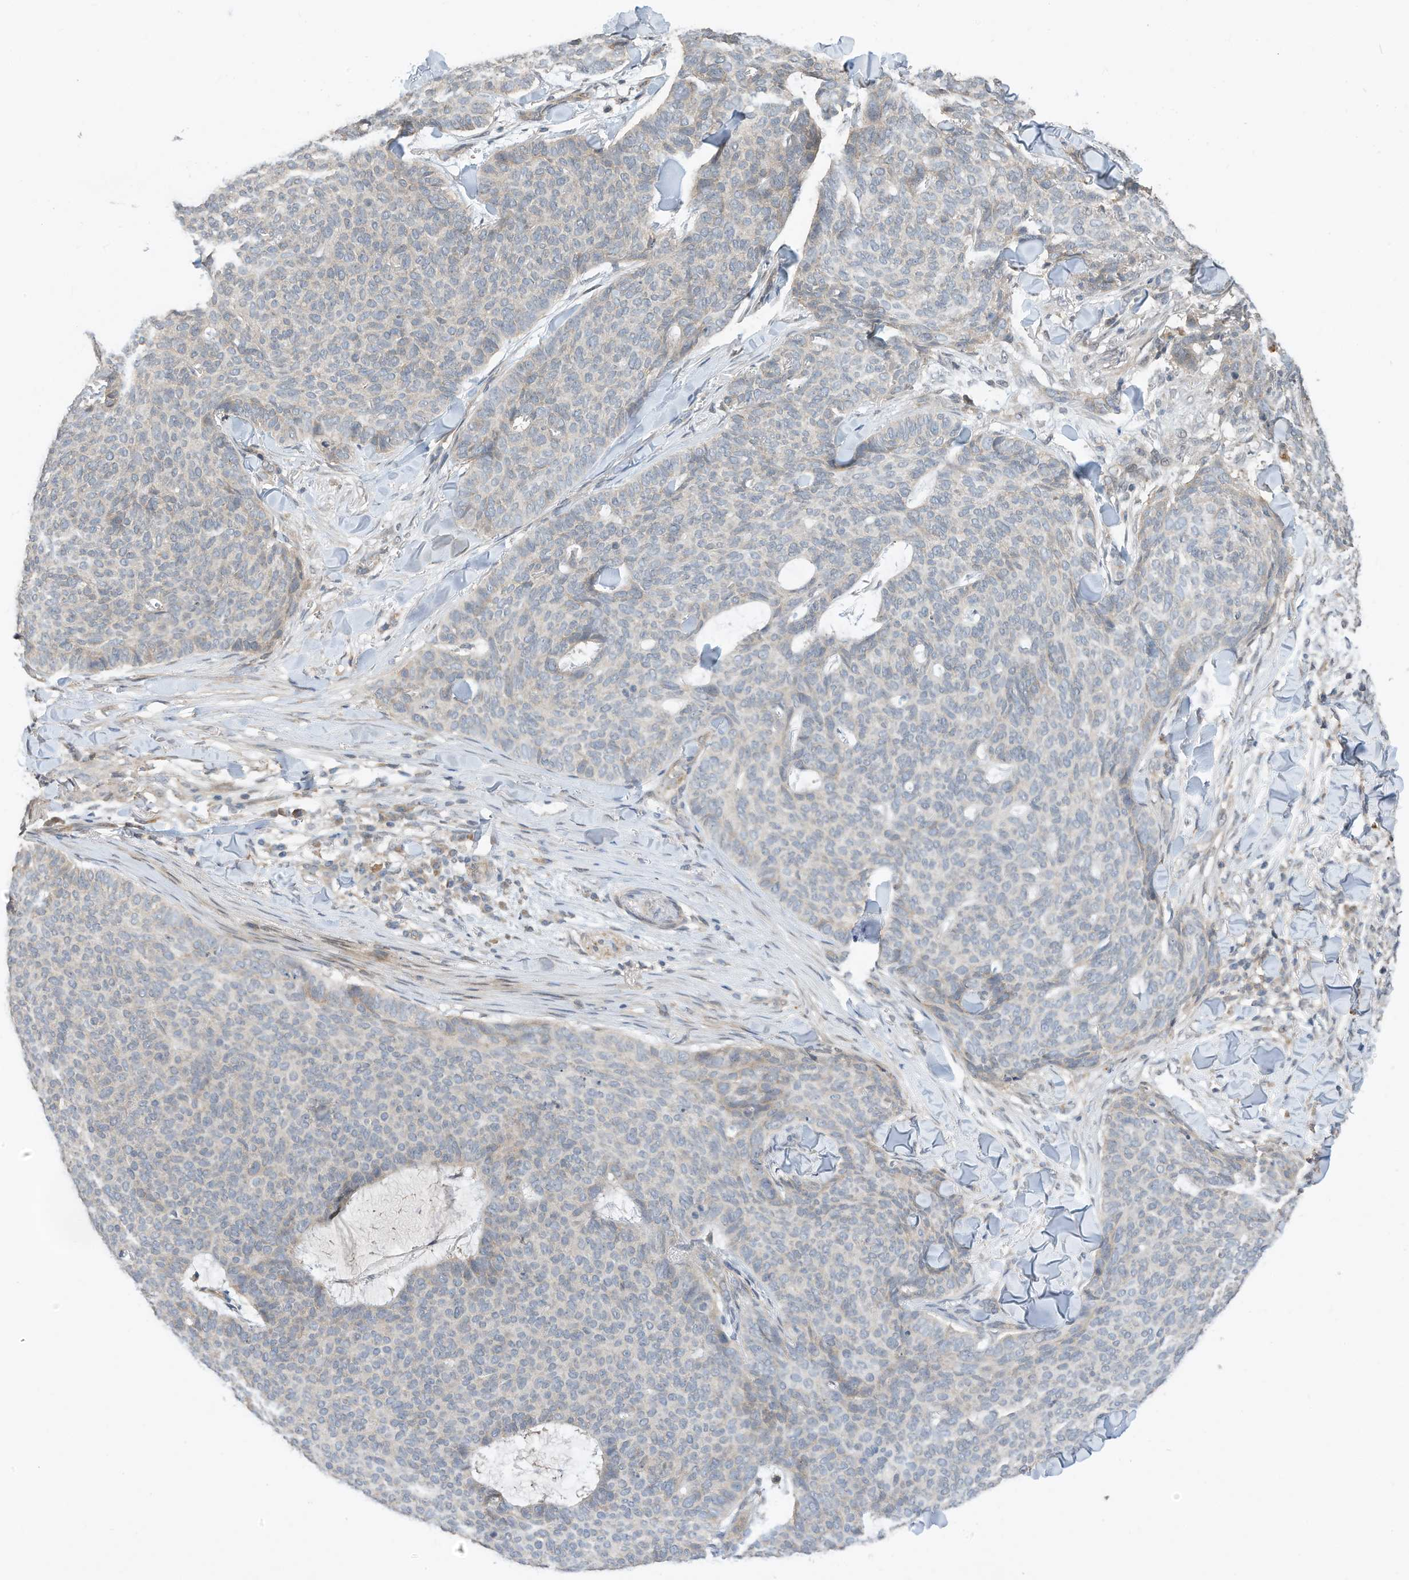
{"staining": {"intensity": "negative", "quantity": "none", "location": "none"}, "tissue": "skin cancer", "cell_type": "Tumor cells", "image_type": "cancer", "snomed": [{"axis": "morphology", "description": "Normal tissue, NOS"}, {"axis": "morphology", "description": "Basal cell carcinoma"}, {"axis": "topography", "description": "Skin"}], "caption": "An immunohistochemistry (IHC) histopathology image of basal cell carcinoma (skin) is shown. There is no staining in tumor cells of basal cell carcinoma (skin).", "gene": "REC8", "patient": {"sex": "male", "age": 50}}